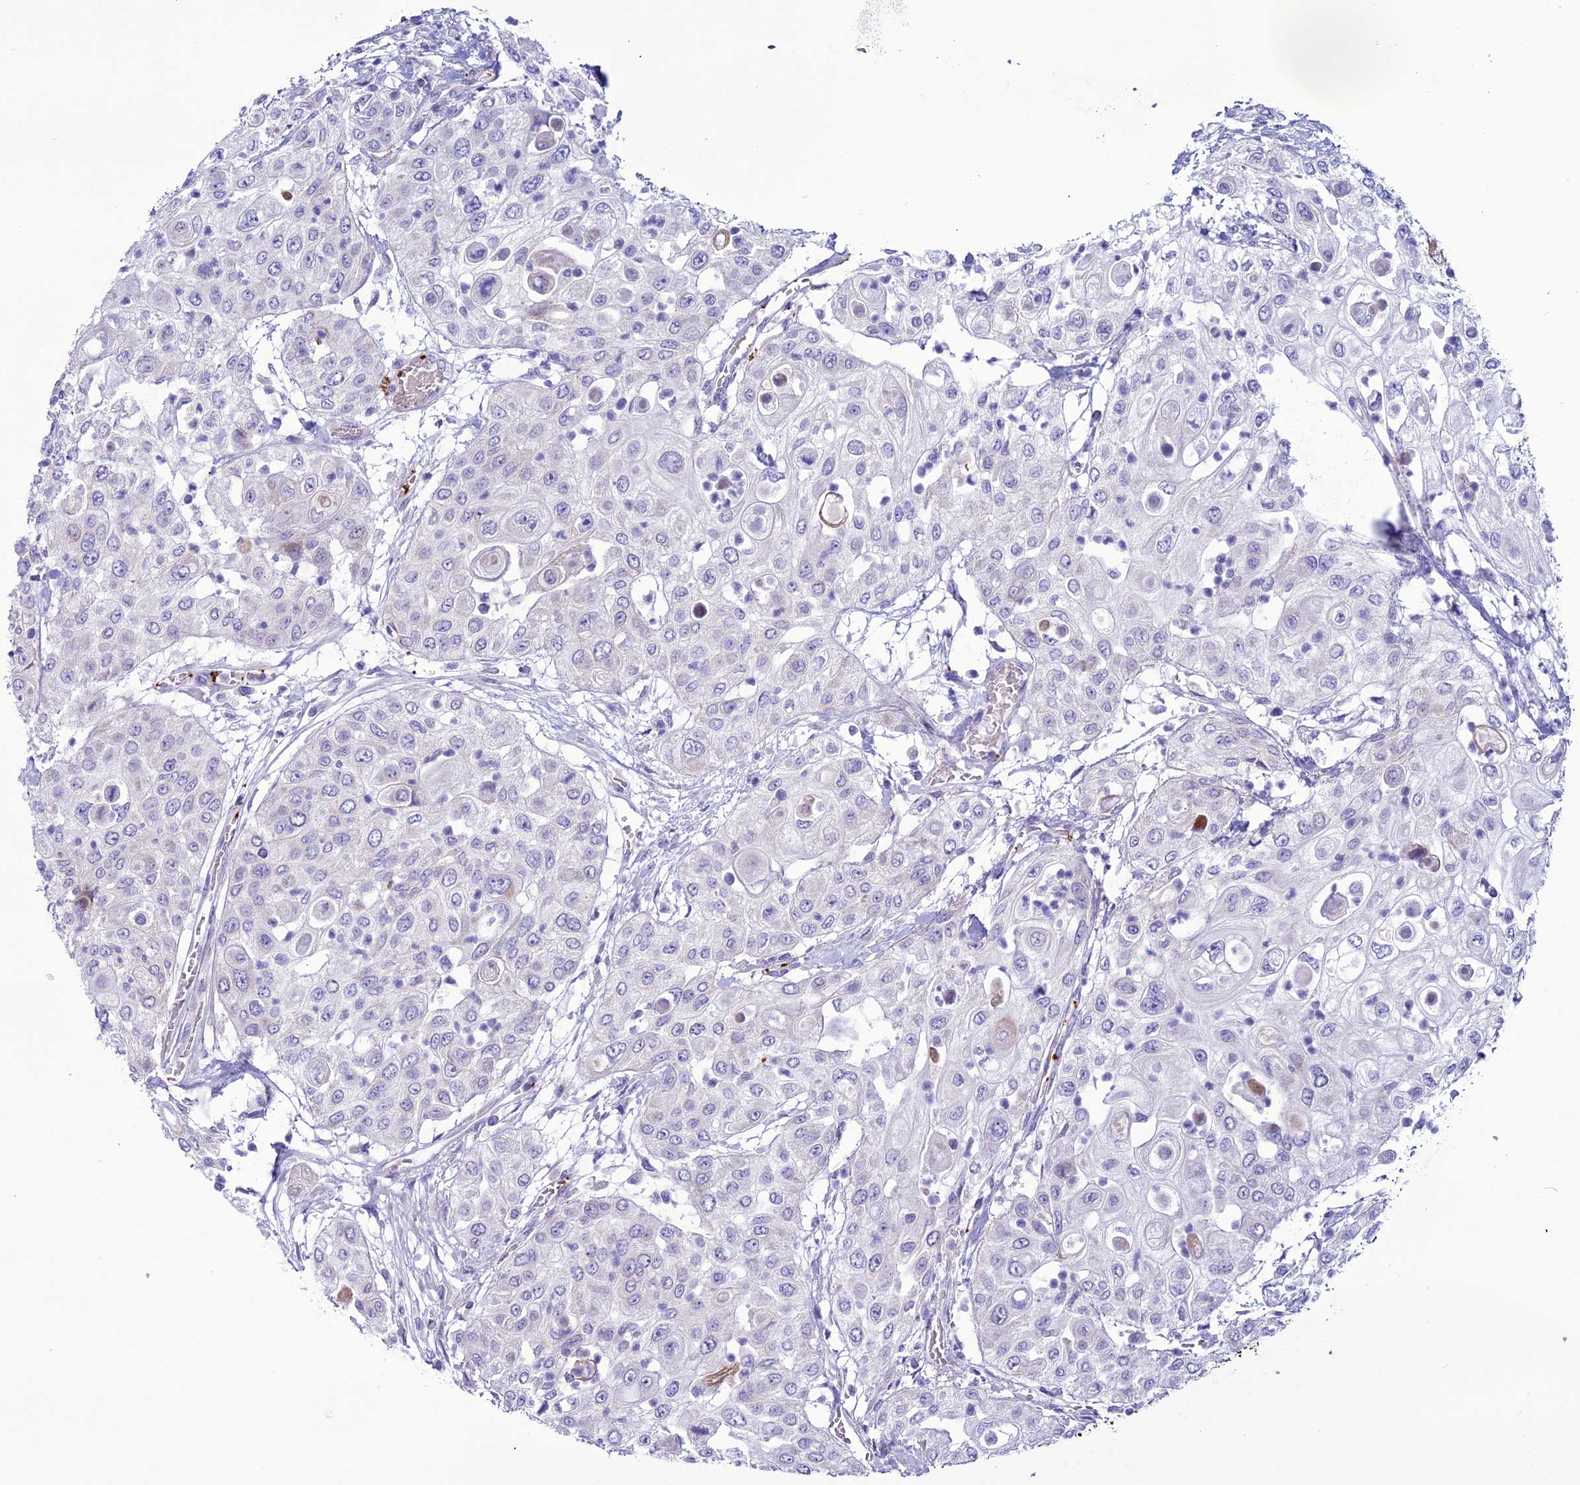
{"staining": {"intensity": "negative", "quantity": "none", "location": "none"}, "tissue": "urothelial cancer", "cell_type": "Tumor cells", "image_type": "cancer", "snomed": [{"axis": "morphology", "description": "Urothelial carcinoma, High grade"}, {"axis": "topography", "description": "Urinary bladder"}], "caption": "The histopathology image displays no staining of tumor cells in urothelial cancer.", "gene": "C21orf140", "patient": {"sex": "female", "age": 79}}